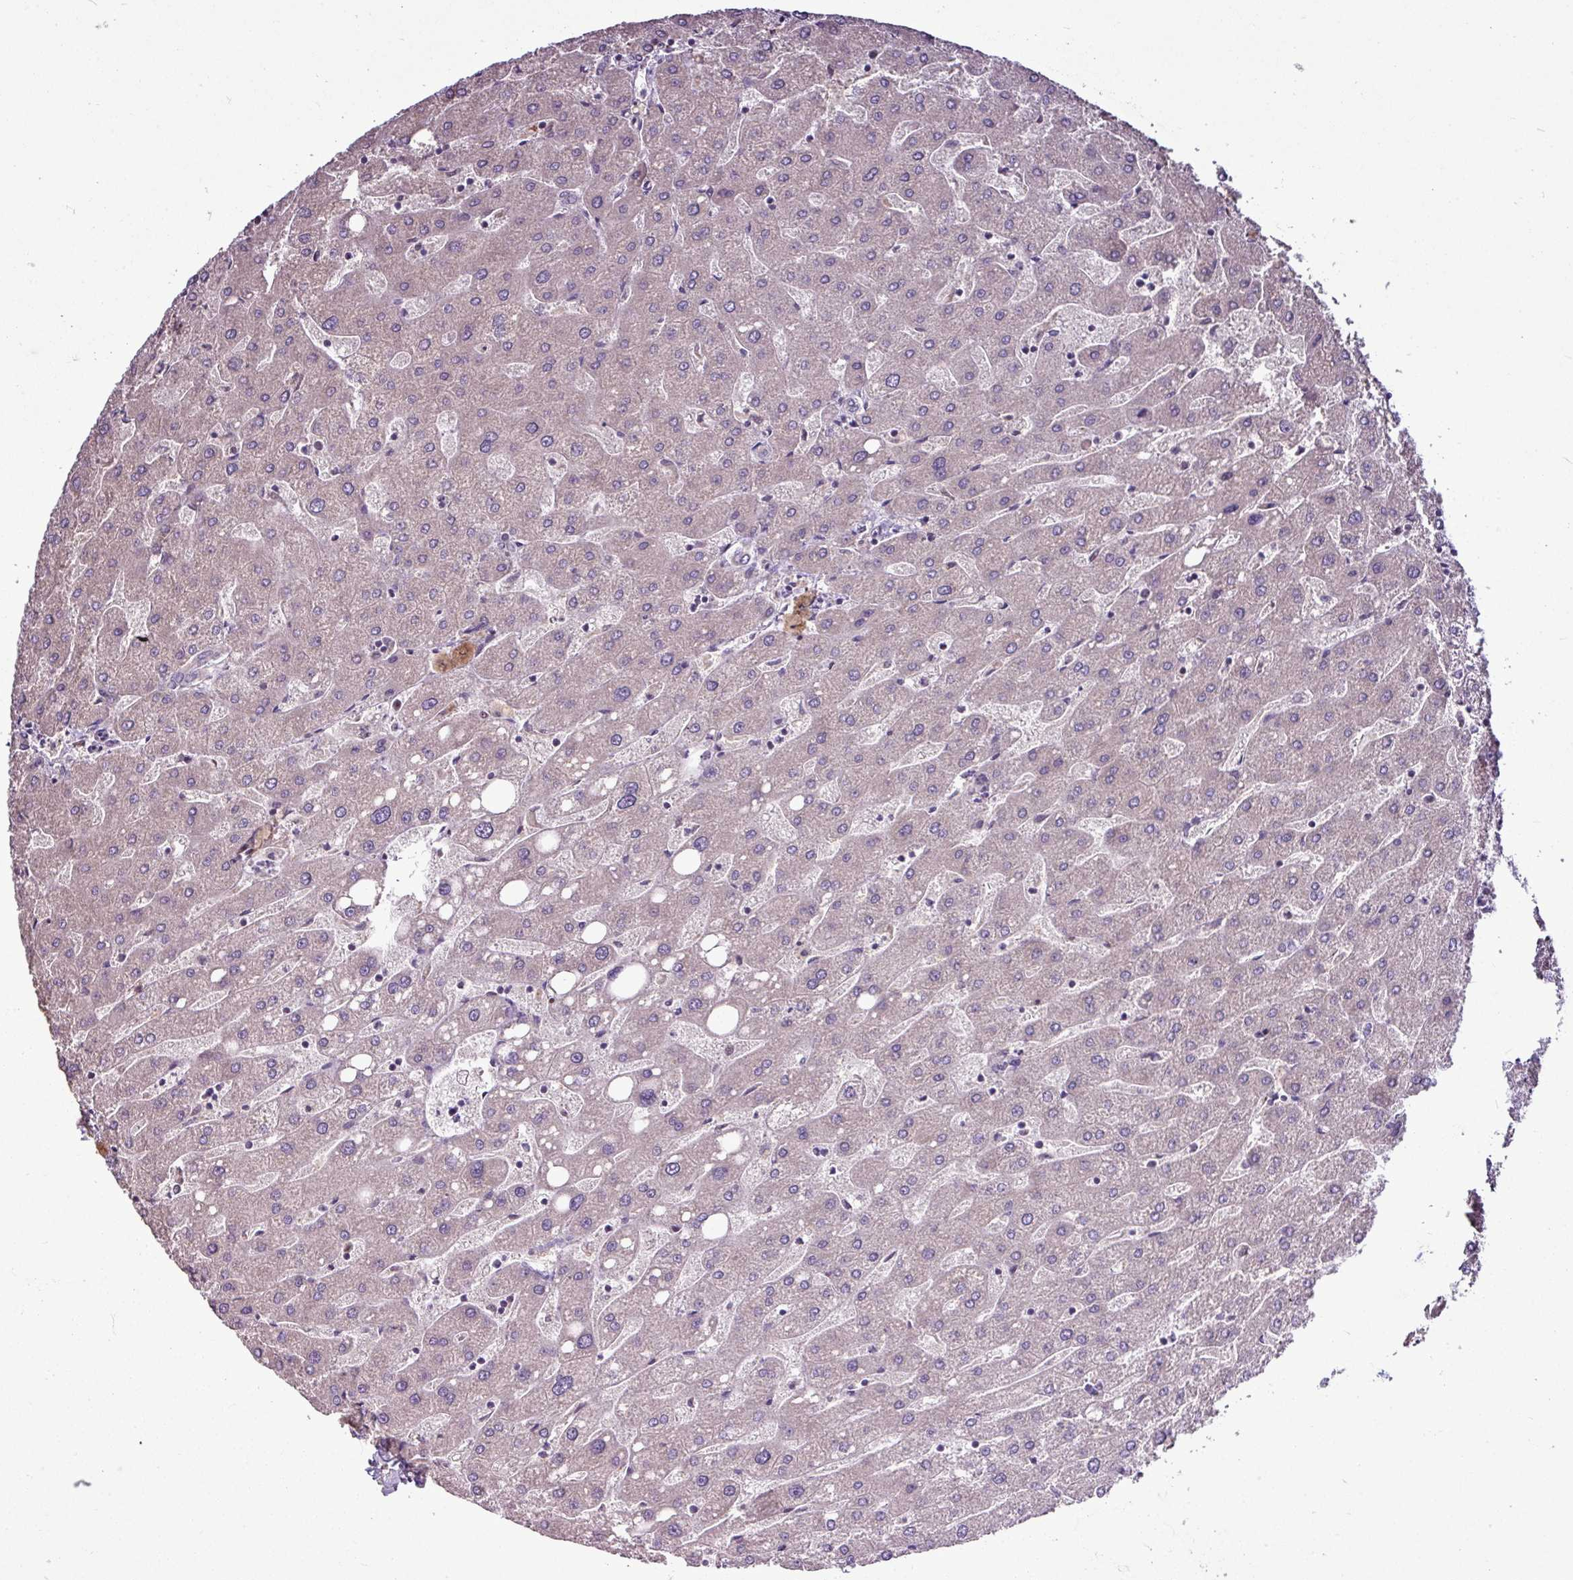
{"staining": {"intensity": "negative", "quantity": "none", "location": "none"}, "tissue": "liver", "cell_type": "Cholangiocytes", "image_type": "normal", "snomed": [{"axis": "morphology", "description": "Normal tissue, NOS"}, {"axis": "topography", "description": "Liver"}], "caption": "DAB (3,3'-diaminobenzidine) immunohistochemical staining of unremarkable liver reveals no significant positivity in cholangiocytes.", "gene": "SKIC2", "patient": {"sex": "male", "age": 67}}